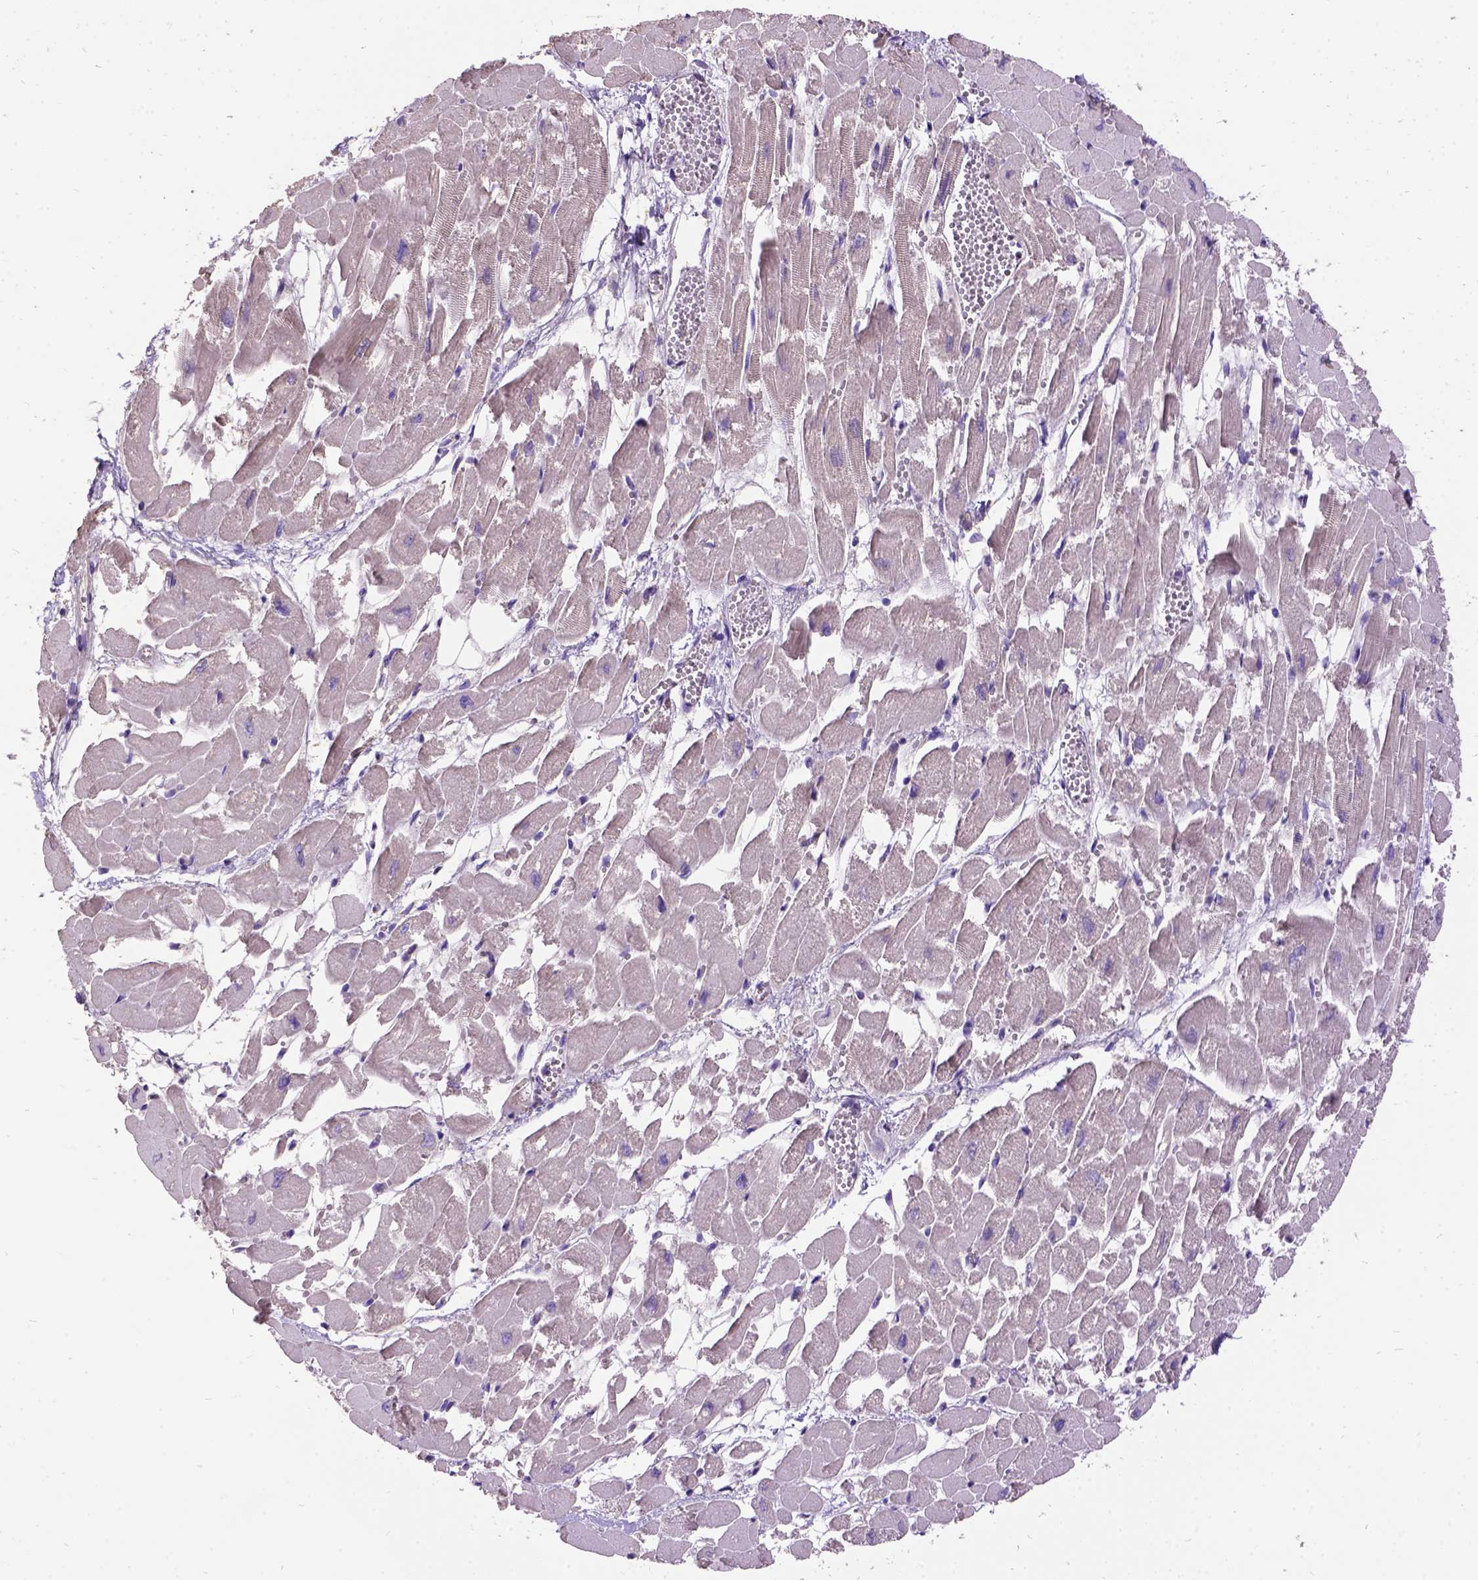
{"staining": {"intensity": "negative", "quantity": "none", "location": "none"}, "tissue": "heart muscle", "cell_type": "Cardiomyocytes", "image_type": "normal", "snomed": [{"axis": "morphology", "description": "Normal tissue, NOS"}, {"axis": "topography", "description": "Heart"}], "caption": "This is an immunohistochemistry (IHC) micrograph of benign heart muscle. There is no positivity in cardiomyocytes.", "gene": "DQX1", "patient": {"sex": "female", "age": 52}}